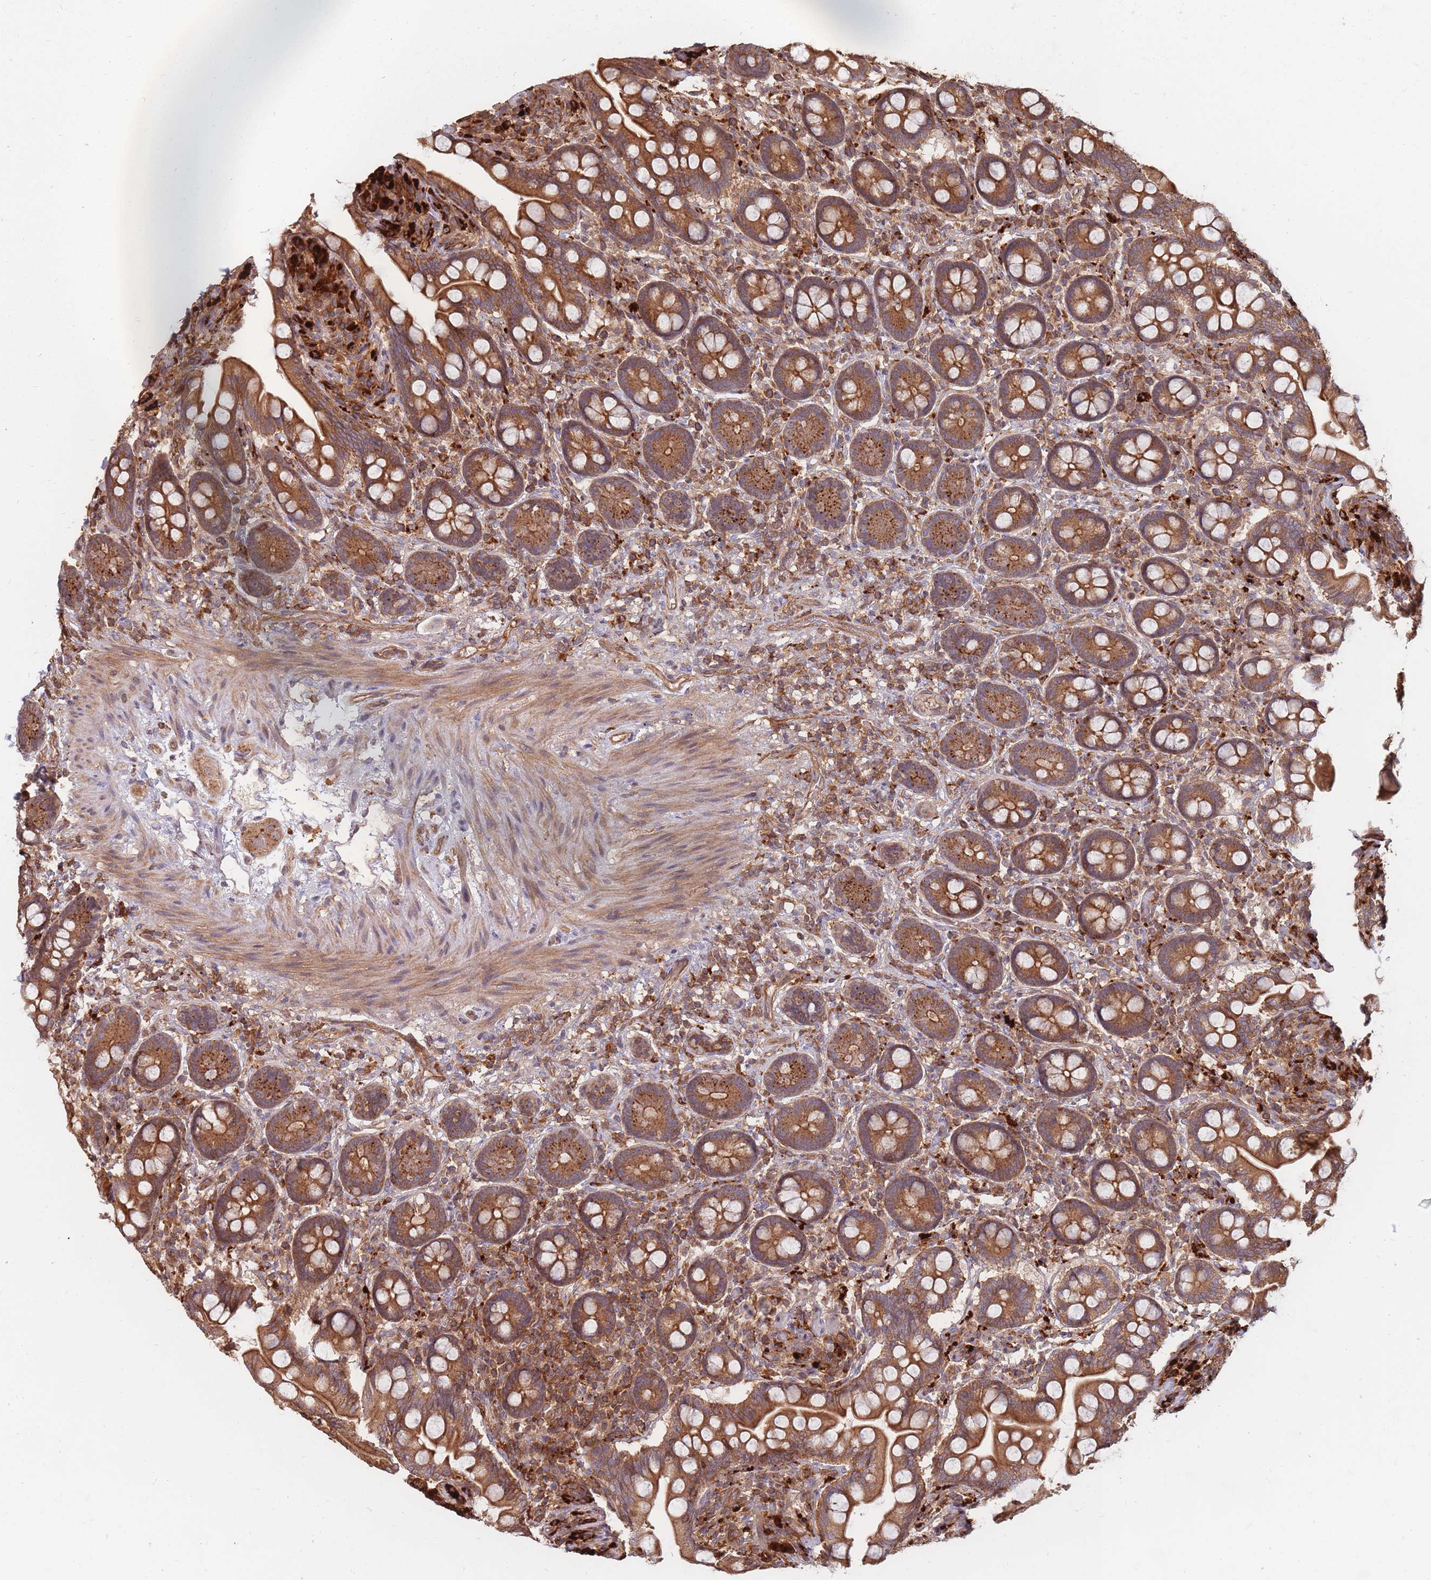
{"staining": {"intensity": "strong", "quantity": ">75%", "location": "cytoplasmic/membranous"}, "tissue": "small intestine", "cell_type": "Glandular cells", "image_type": "normal", "snomed": [{"axis": "morphology", "description": "Normal tissue, NOS"}, {"axis": "topography", "description": "Small intestine"}], "caption": "An immunohistochemistry (IHC) photomicrograph of normal tissue is shown. Protein staining in brown labels strong cytoplasmic/membranous positivity in small intestine within glandular cells. The staining was performed using DAB (3,3'-diaminobenzidine) to visualize the protein expression in brown, while the nuclei were stained in blue with hematoxylin (Magnification: 20x).", "gene": "RASSF2", "patient": {"sex": "female", "age": 64}}